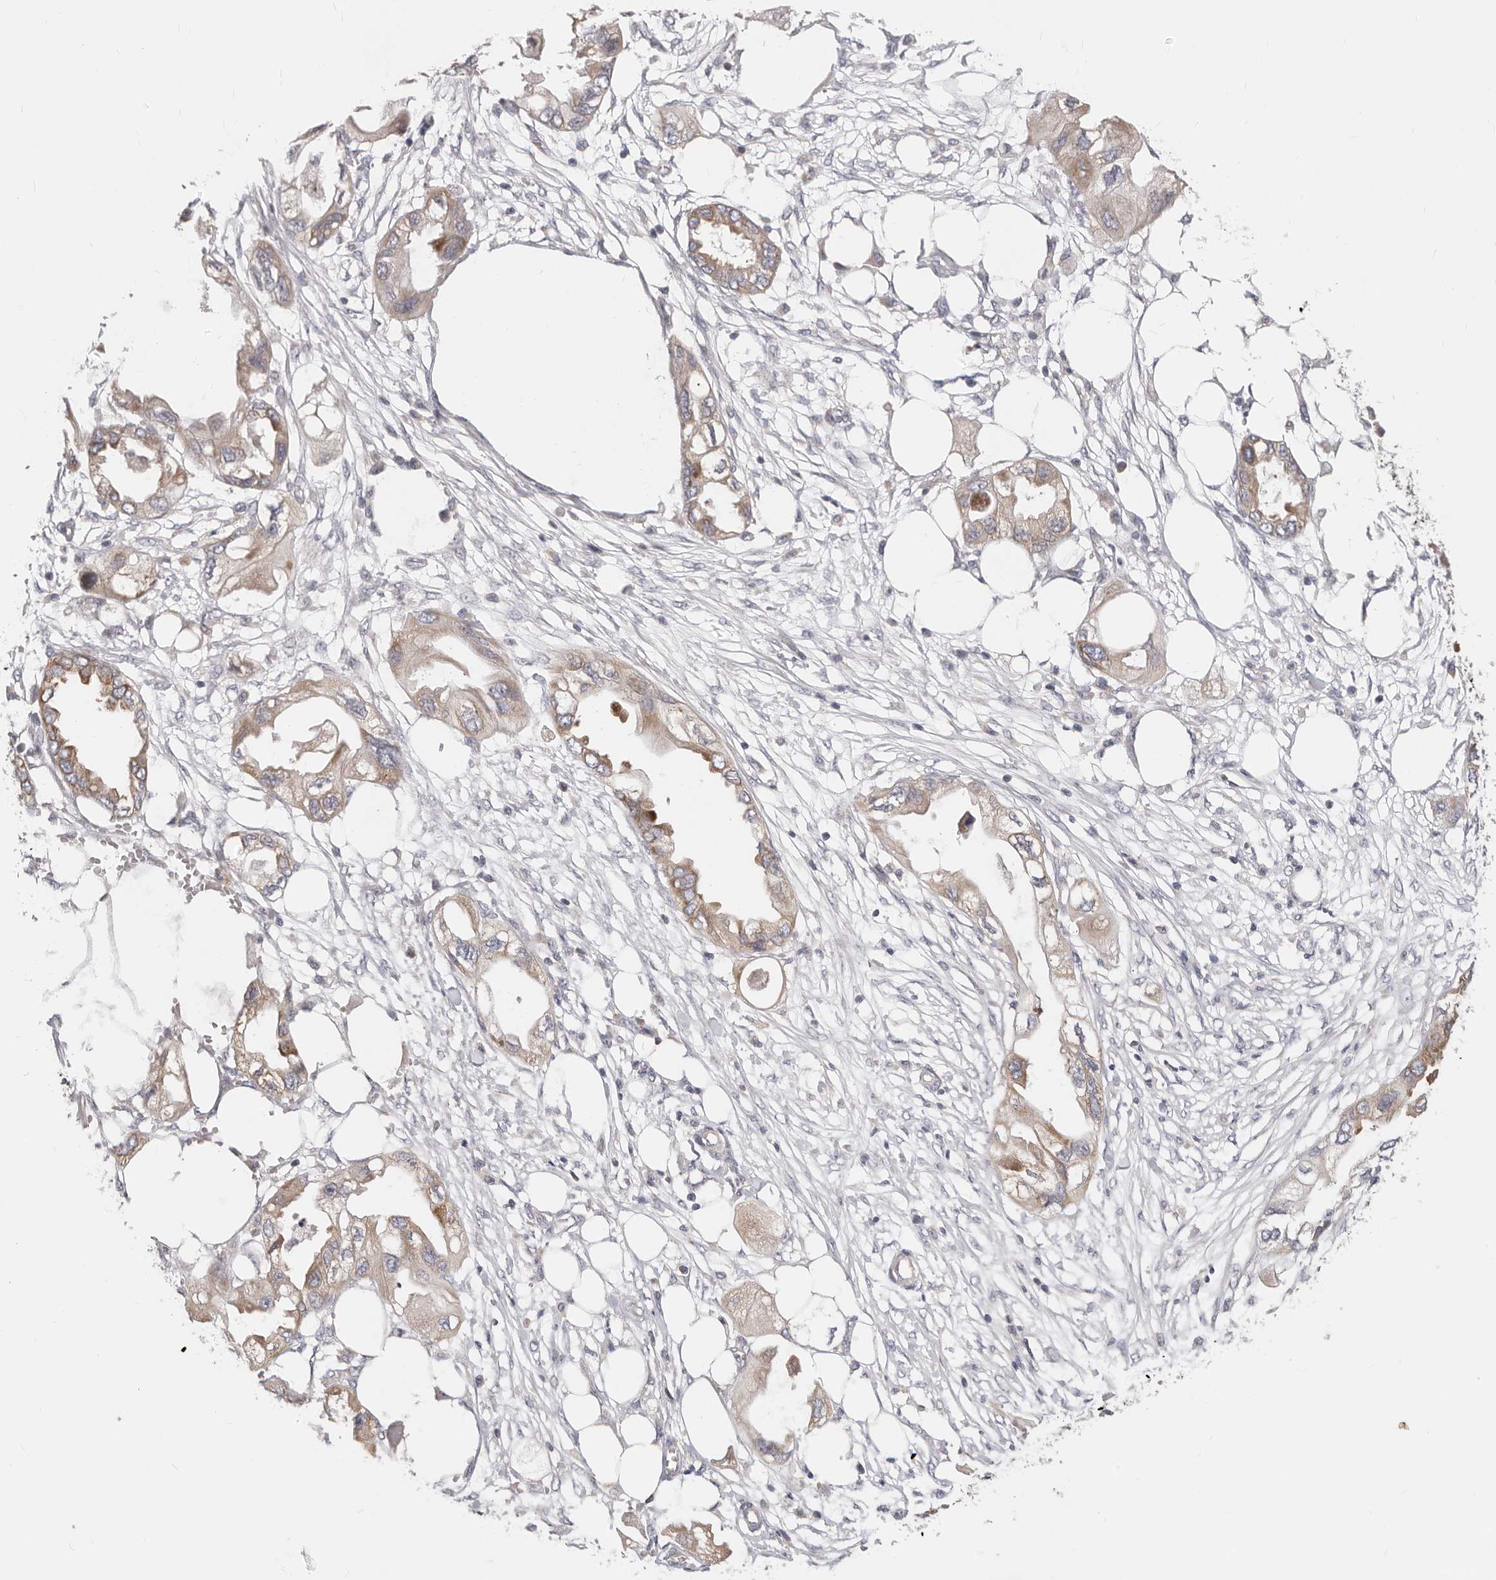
{"staining": {"intensity": "moderate", "quantity": ">75%", "location": "cytoplasmic/membranous"}, "tissue": "endometrial cancer", "cell_type": "Tumor cells", "image_type": "cancer", "snomed": [{"axis": "morphology", "description": "Adenocarcinoma, NOS"}, {"axis": "morphology", "description": "Adenocarcinoma, metastatic, NOS"}, {"axis": "topography", "description": "Adipose tissue"}, {"axis": "topography", "description": "Endometrium"}], "caption": "DAB immunohistochemical staining of human endometrial cancer shows moderate cytoplasmic/membranous protein positivity in about >75% of tumor cells. (DAB (3,3'-diaminobenzidine) IHC with brightfield microscopy, high magnification).", "gene": "TFB2M", "patient": {"sex": "female", "age": 67}}